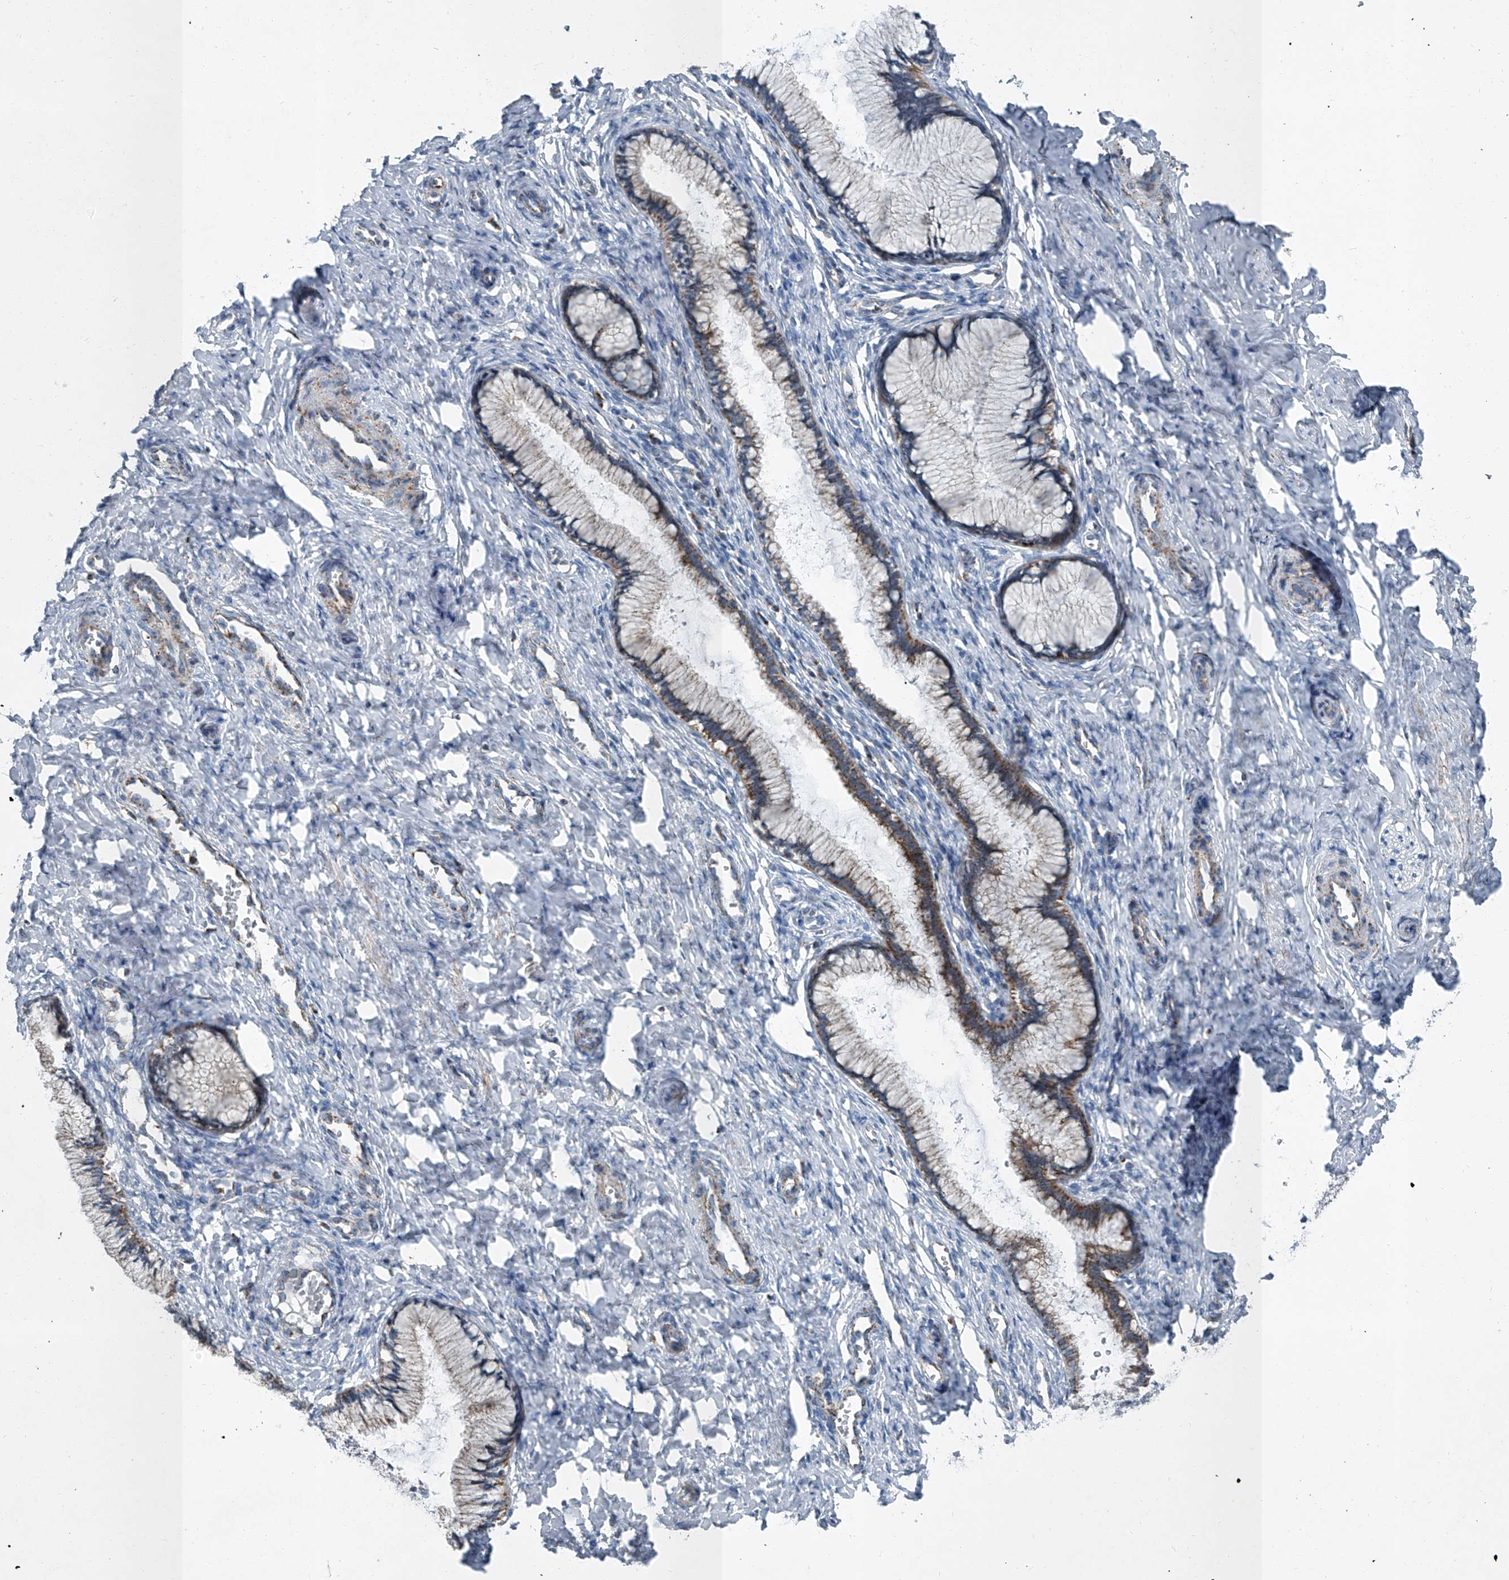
{"staining": {"intensity": "moderate", "quantity": "25%-75%", "location": "cytoplasmic/membranous"}, "tissue": "cervix", "cell_type": "Glandular cells", "image_type": "normal", "snomed": [{"axis": "morphology", "description": "Normal tissue, NOS"}, {"axis": "topography", "description": "Cervix"}], "caption": "Immunohistochemistry image of normal cervix: human cervix stained using IHC shows medium levels of moderate protein expression localized specifically in the cytoplasmic/membranous of glandular cells, appearing as a cytoplasmic/membranous brown color.", "gene": "CHRNA7", "patient": {"sex": "female", "age": 27}}